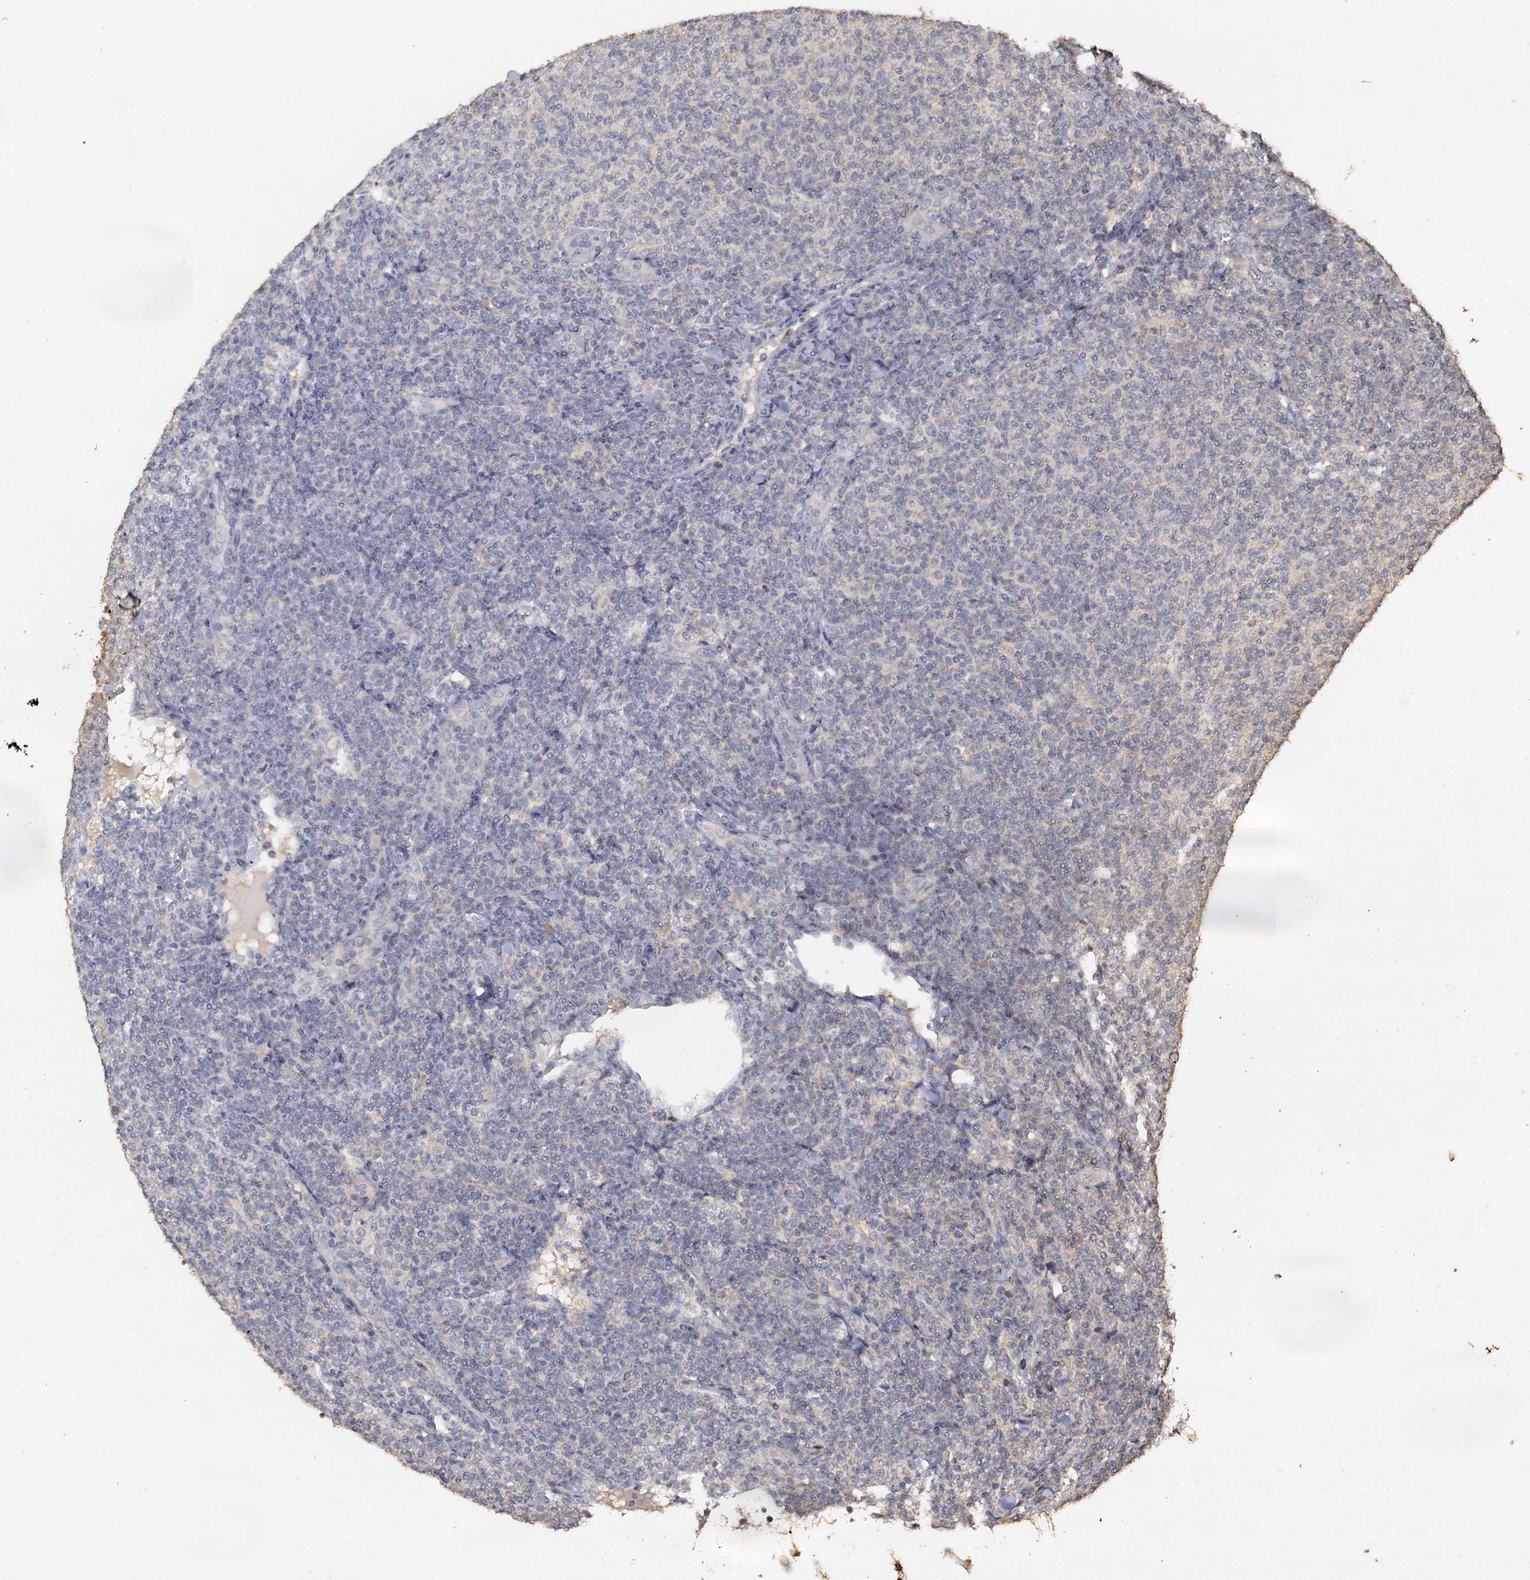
{"staining": {"intensity": "negative", "quantity": "none", "location": "none"}, "tissue": "lymphoma", "cell_type": "Tumor cells", "image_type": "cancer", "snomed": [{"axis": "morphology", "description": "Malignant lymphoma, non-Hodgkin's type, Low grade"}, {"axis": "topography", "description": "Lymph node"}], "caption": "Protein analysis of malignant lymphoma, non-Hodgkin's type (low-grade) reveals no significant positivity in tumor cells.", "gene": "CCDC61", "patient": {"sex": "male", "age": 66}}